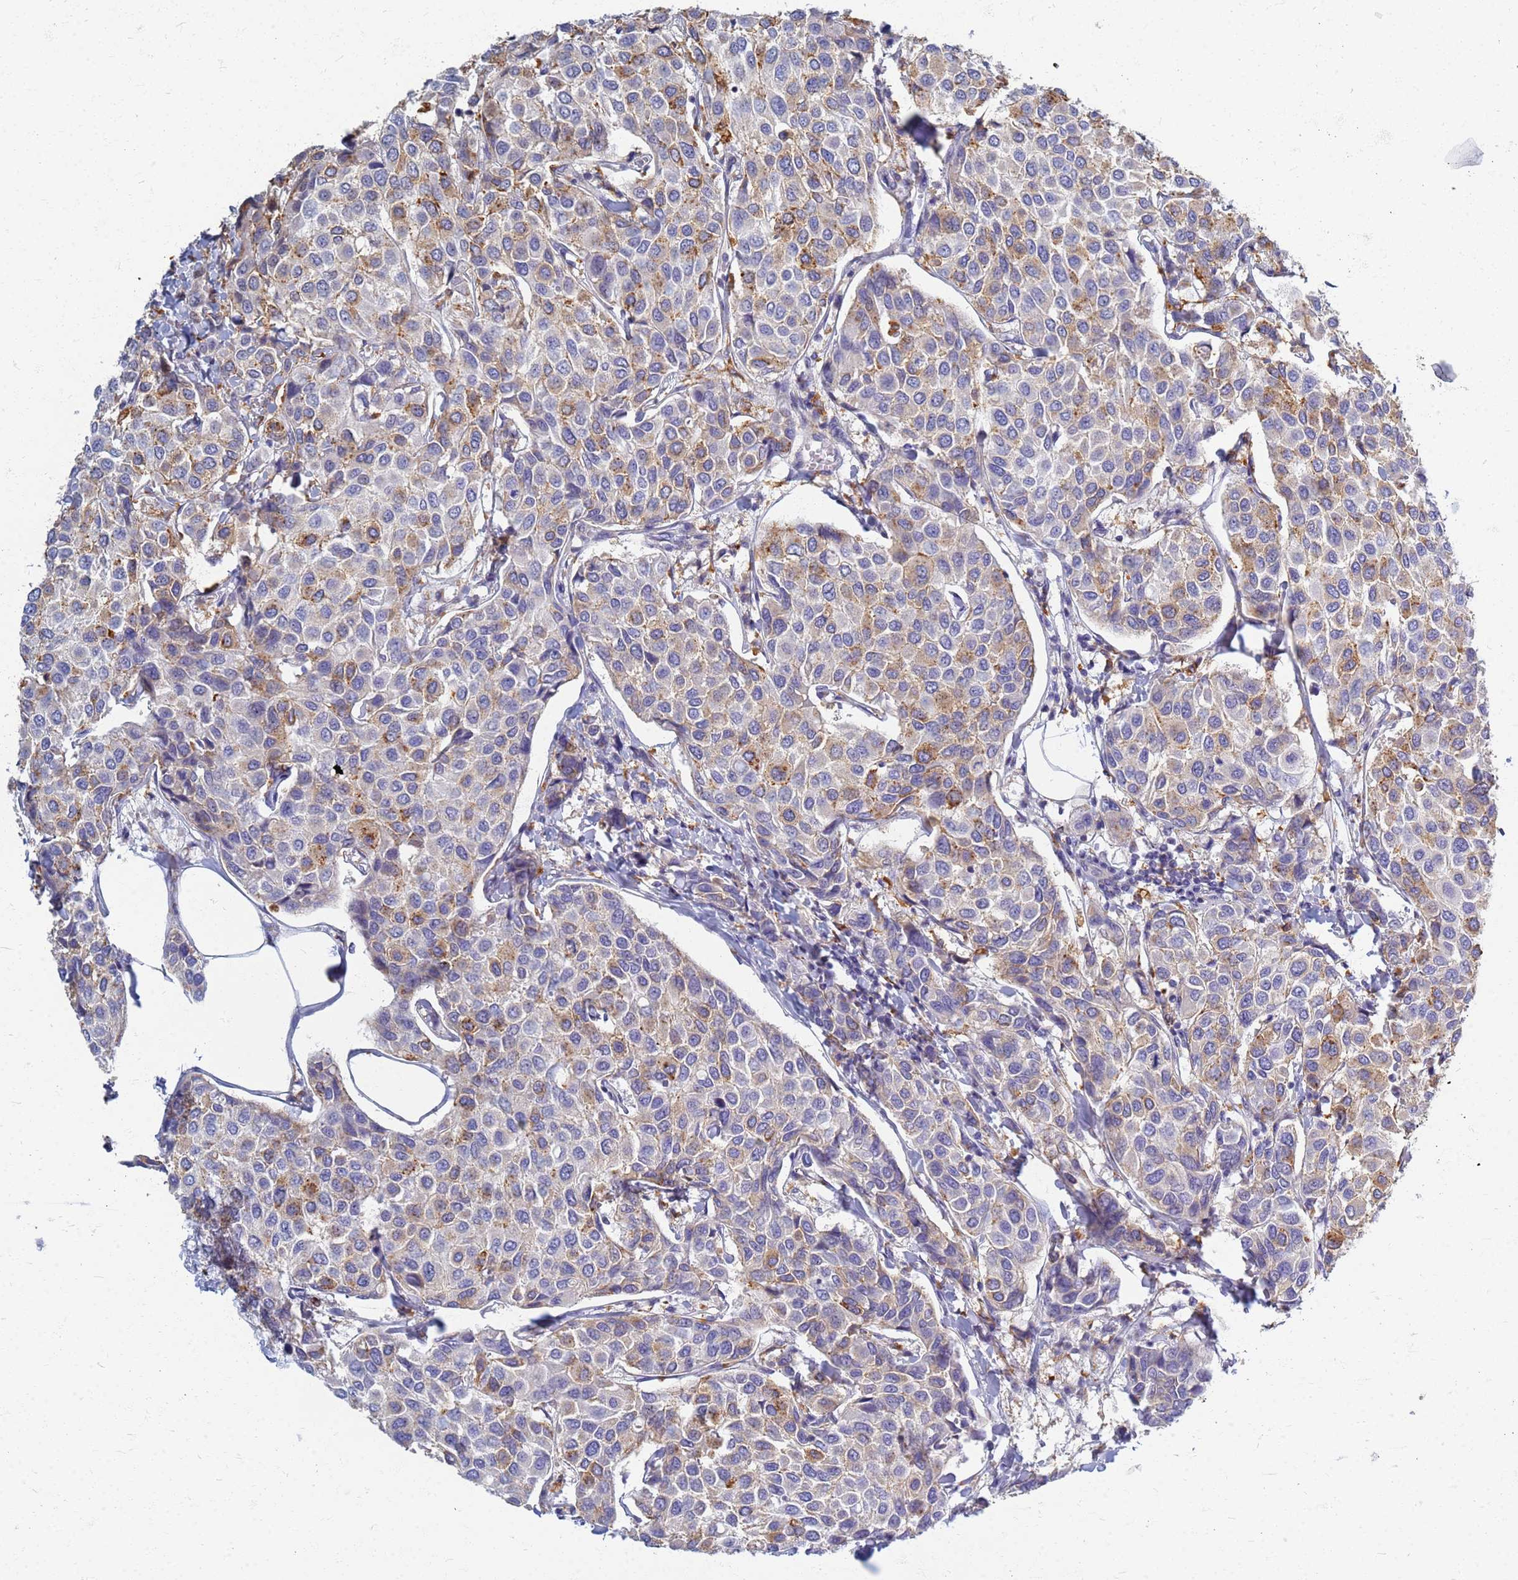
{"staining": {"intensity": "moderate", "quantity": "25%-75%", "location": "cytoplasmic/membranous"}, "tissue": "breast cancer", "cell_type": "Tumor cells", "image_type": "cancer", "snomed": [{"axis": "morphology", "description": "Duct carcinoma"}, {"axis": "topography", "description": "Breast"}], "caption": "Immunohistochemical staining of human breast cancer (infiltrating ductal carcinoma) exhibits moderate cytoplasmic/membranous protein staining in about 25%-75% of tumor cells.", "gene": "ATP6V1E1", "patient": {"sex": "female", "age": 55}}